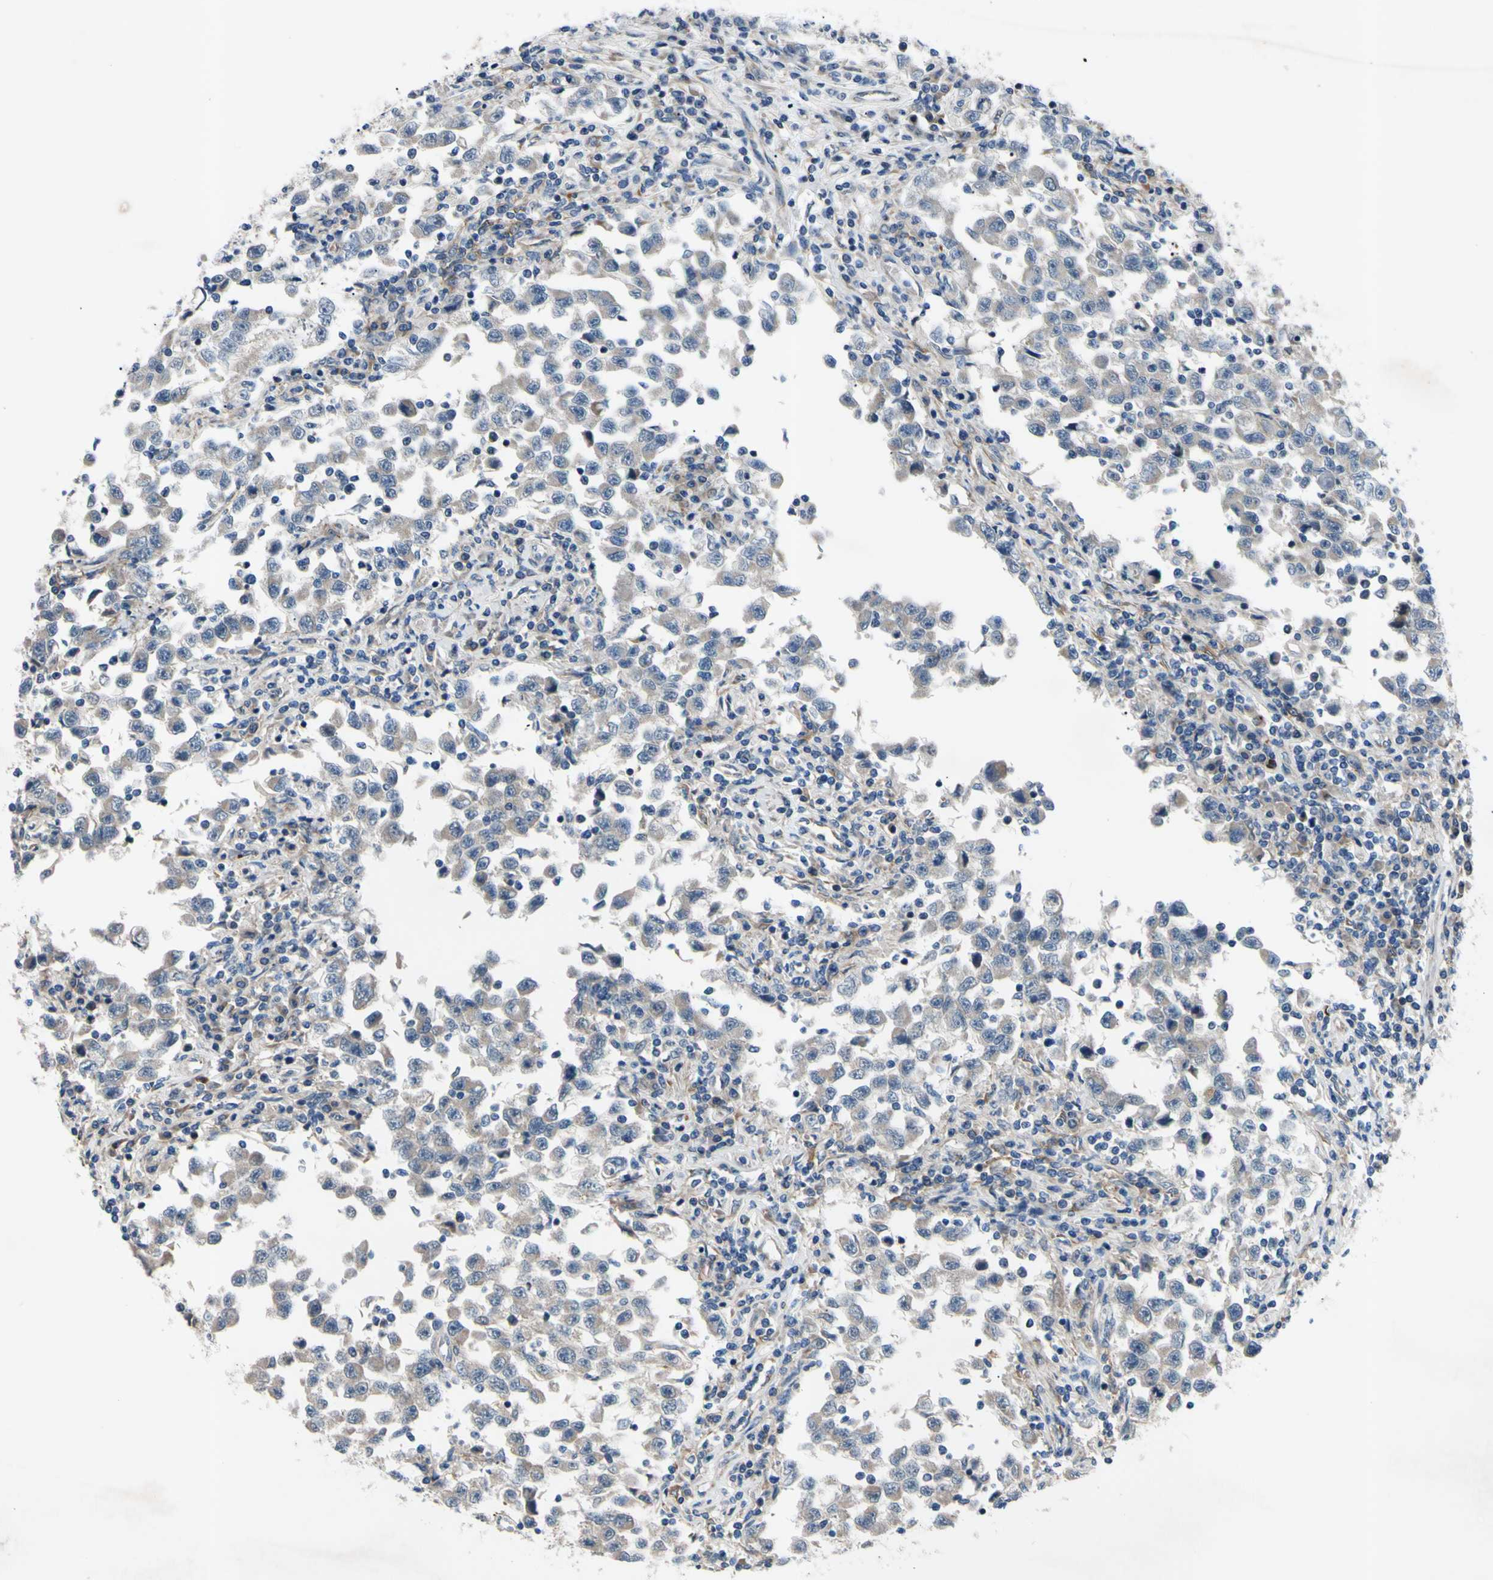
{"staining": {"intensity": "negative", "quantity": "none", "location": "none"}, "tissue": "testis cancer", "cell_type": "Tumor cells", "image_type": "cancer", "snomed": [{"axis": "morphology", "description": "Carcinoma, Embryonal, NOS"}, {"axis": "topography", "description": "Testis"}], "caption": "Tumor cells are negative for brown protein staining in testis cancer (embryonal carcinoma).", "gene": "SVIL", "patient": {"sex": "male", "age": 21}}